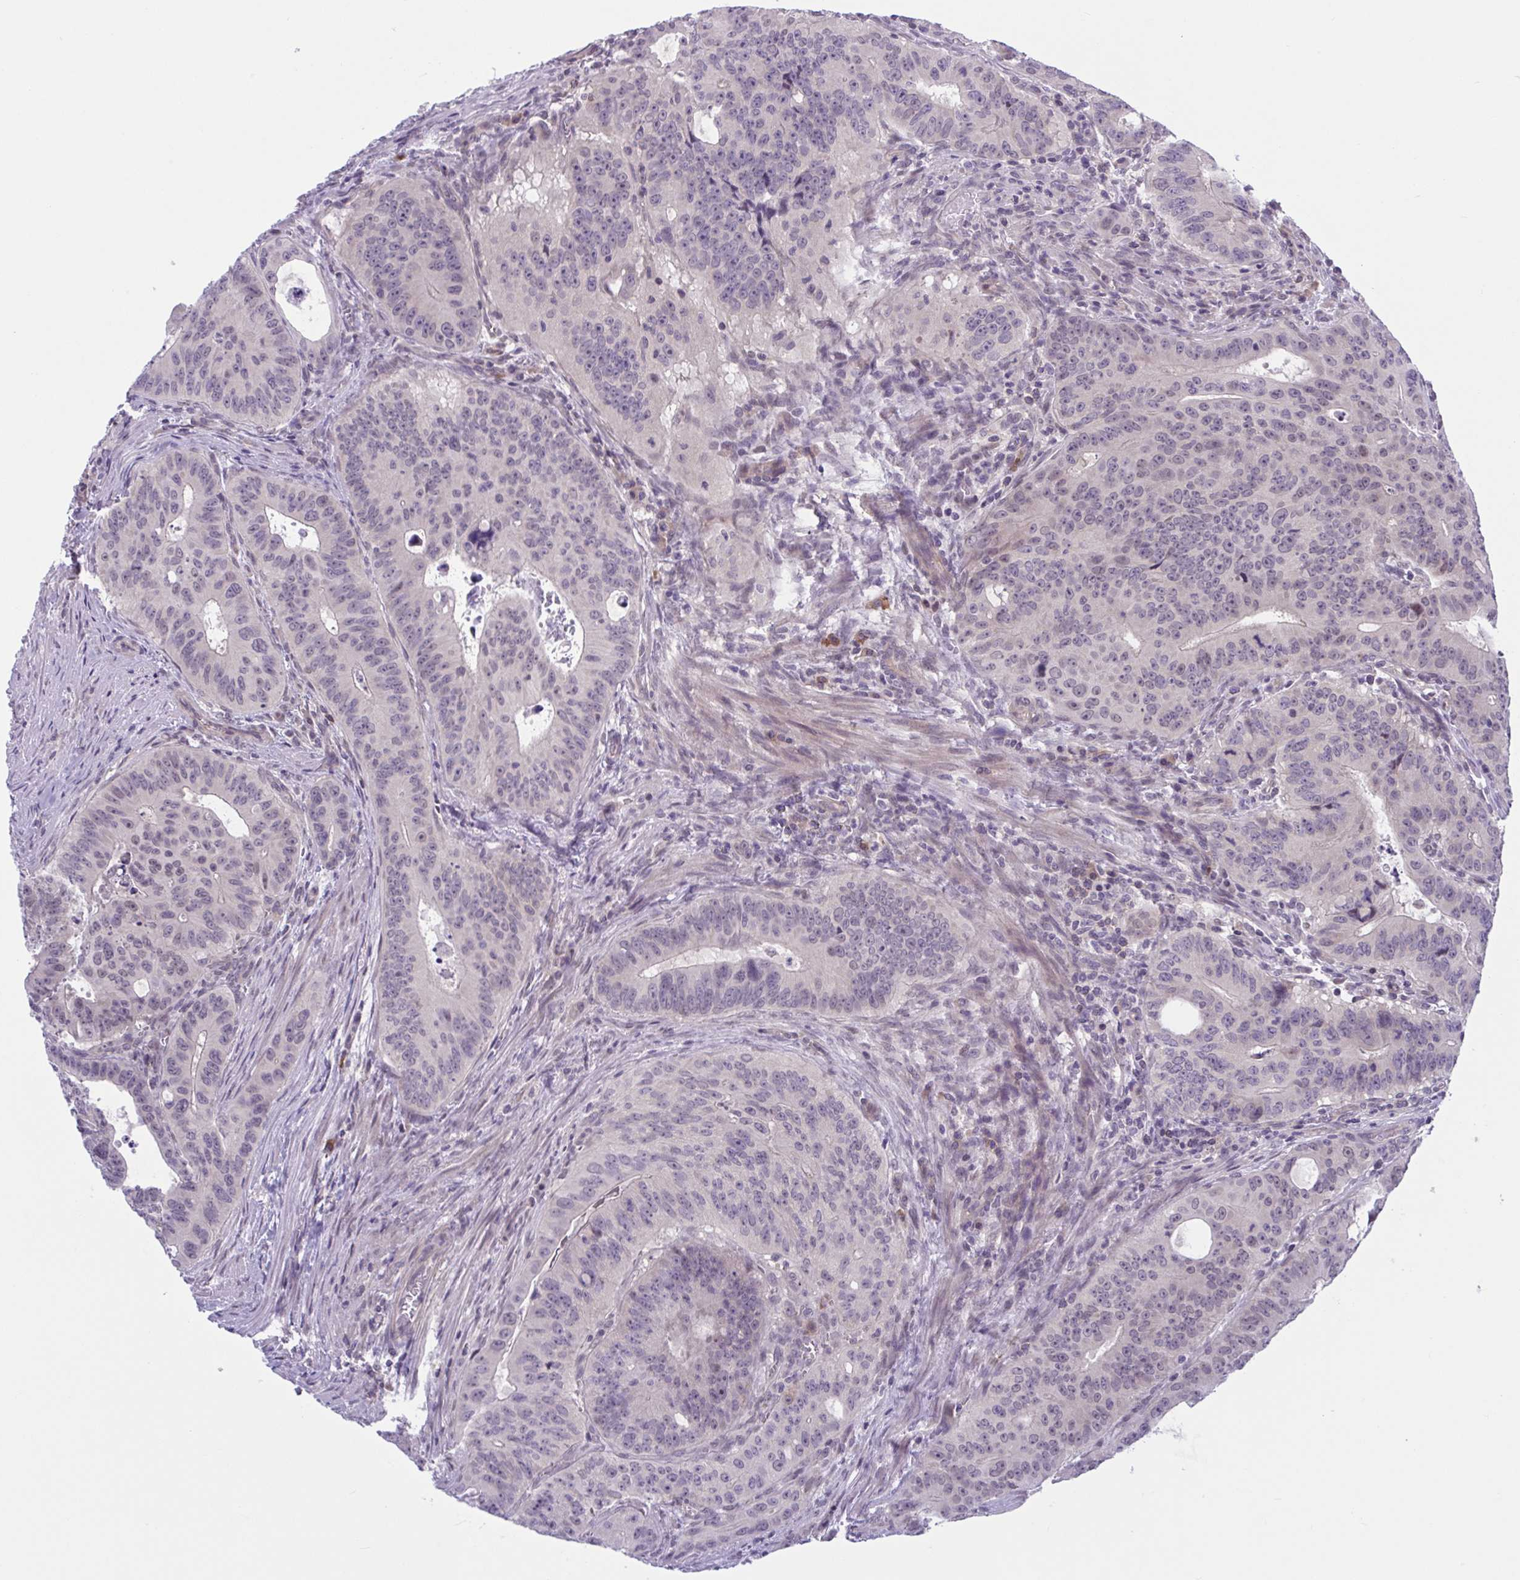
{"staining": {"intensity": "negative", "quantity": "none", "location": "none"}, "tissue": "colorectal cancer", "cell_type": "Tumor cells", "image_type": "cancer", "snomed": [{"axis": "morphology", "description": "Adenocarcinoma, NOS"}, {"axis": "topography", "description": "Colon"}], "caption": "Immunohistochemical staining of colorectal cancer (adenocarcinoma) reveals no significant staining in tumor cells.", "gene": "TTC7B", "patient": {"sex": "male", "age": 62}}